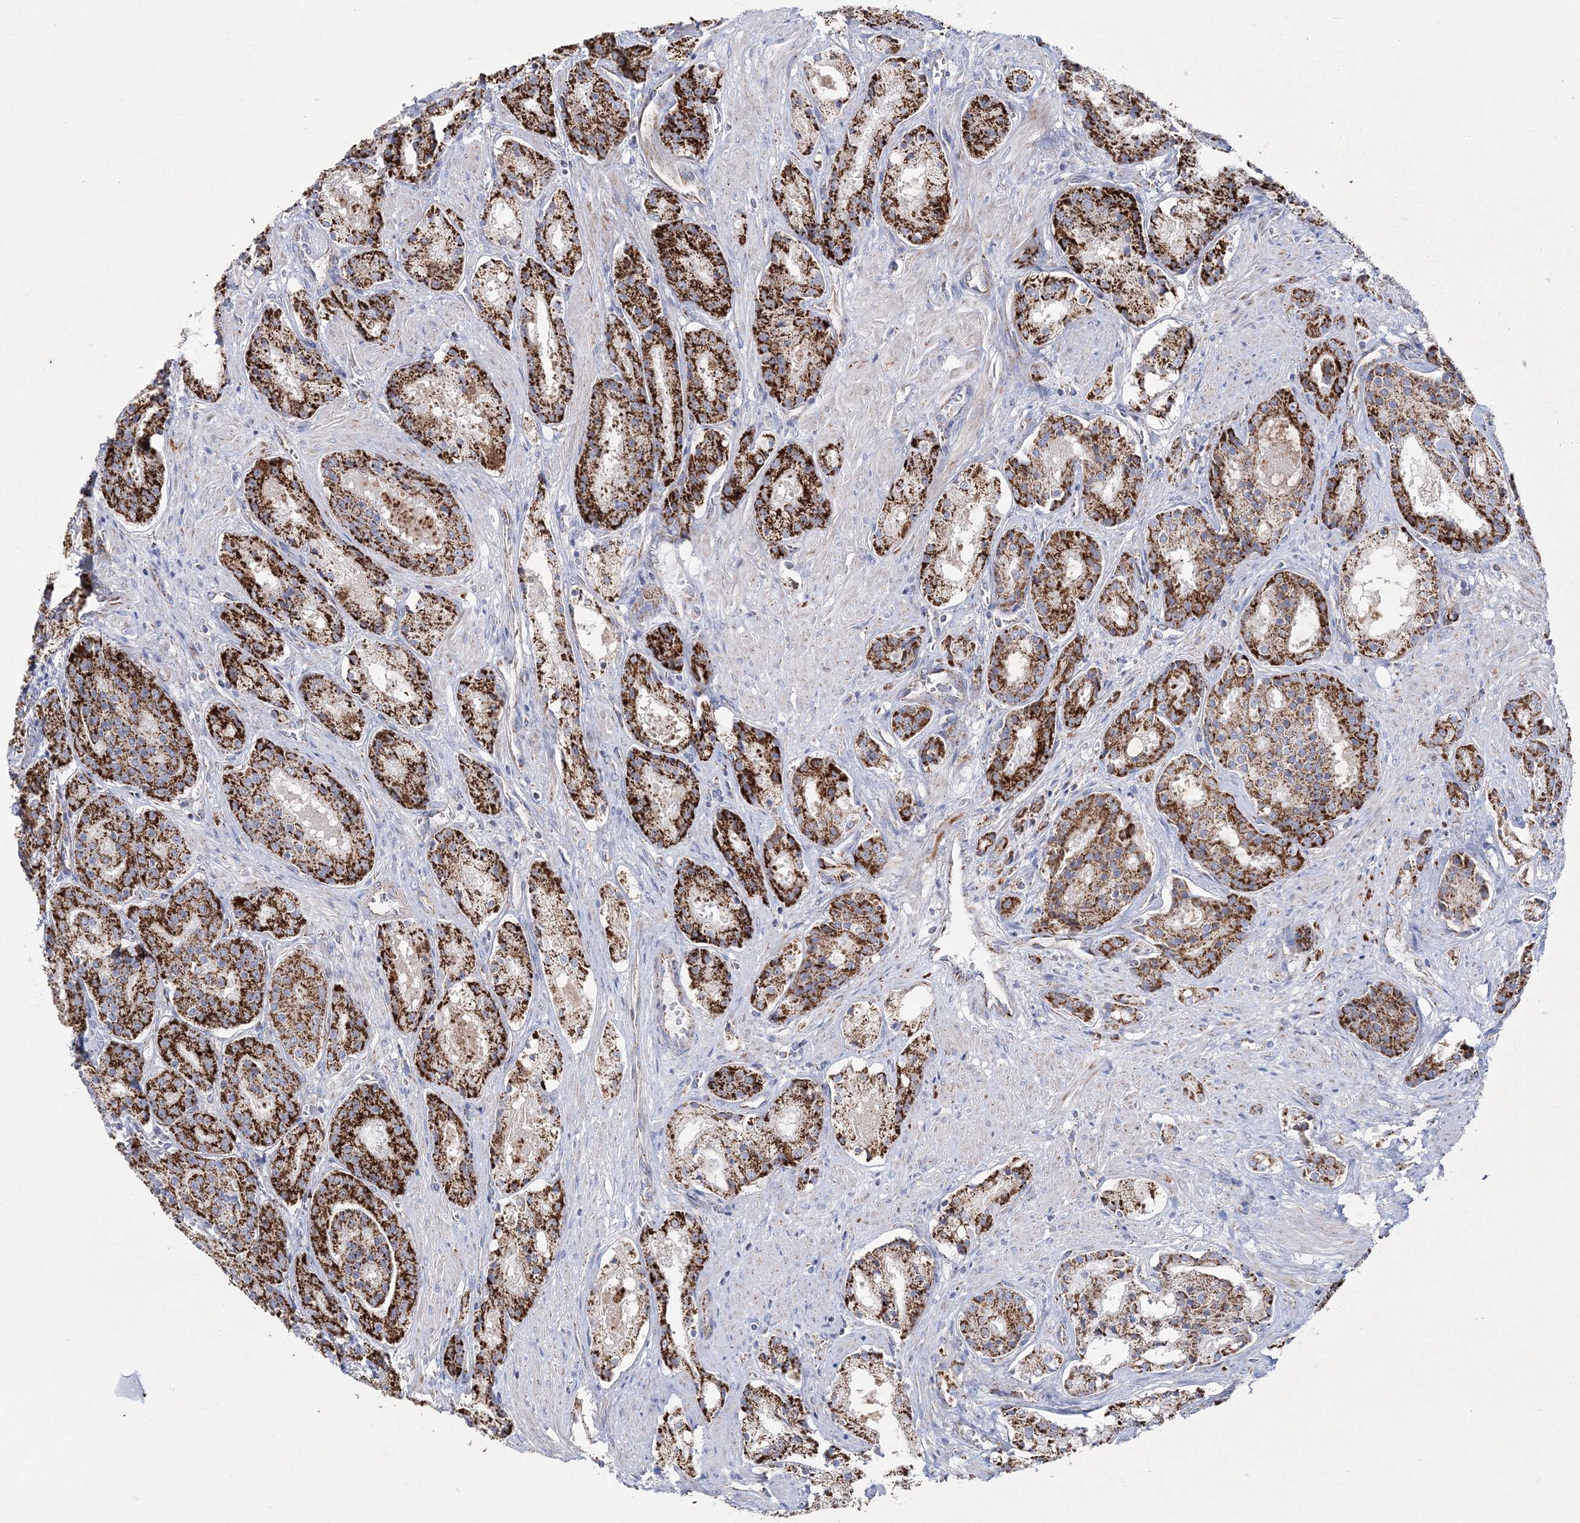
{"staining": {"intensity": "strong", "quantity": ">75%", "location": "cytoplasmic/membranous"}, "tissue": "prostate cancer", "cell_type": "Tumor cells", "image_type": "cancer", "snomed": [{"axis": "morphology", "description": "Adenocarcinoma, High grade"}, {"axis": "topography", "description": "Prostate"}], "caption": "This is a histology image of immunohistochemistry staining of prostate cancer, which shows strong staining in the cytoplasmic/membranous of tumor cells.", "gene": "HIBCH", "patient": {"sex": "male", "age": 60}}